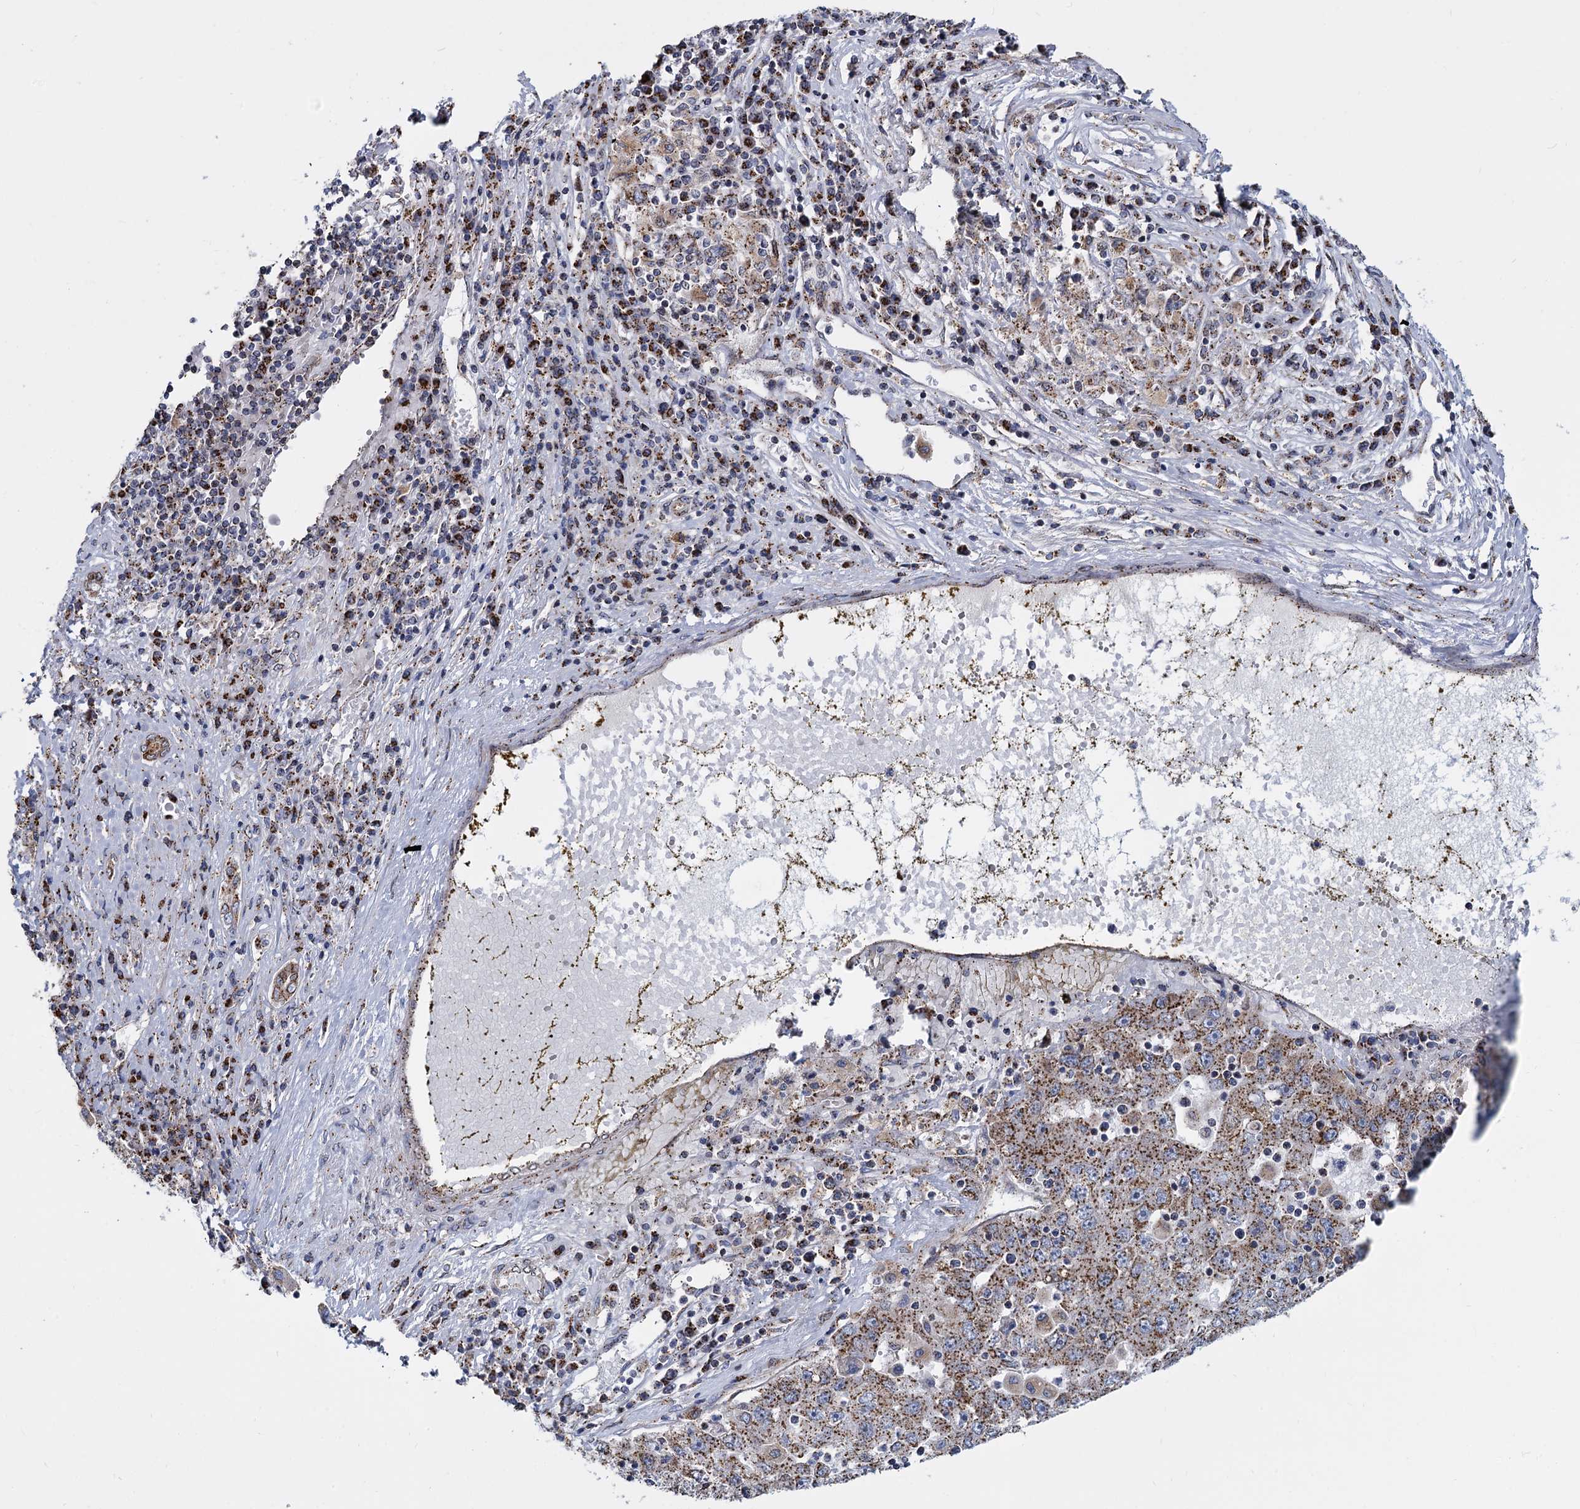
{"staining": {"intensity": "moderate", "quantity": ">75%", "location": "cytoplasmic/membranous"}, "tissue": "liver cancer", "cell_type": "Tumor cells", "image_type": "cancer", "snomed": [{"axis": "morphology", "description": "Carcinoma, Hepatocellular, NOS"}, {"axis": "topography", "description": "Liver"}], "caption": "Tumor cells display medium levels of moderate cytoplasmic/membranous positivity in approximately >75% of cells in liver cancer (hepatocellular carcinoma). Using DAB (brown) and hematoxylin (blue) stains, captured at high magnification using brightfield microscopy.", "gene": "SUPT20H", "patient": {"sex": "male", "age": 49}}